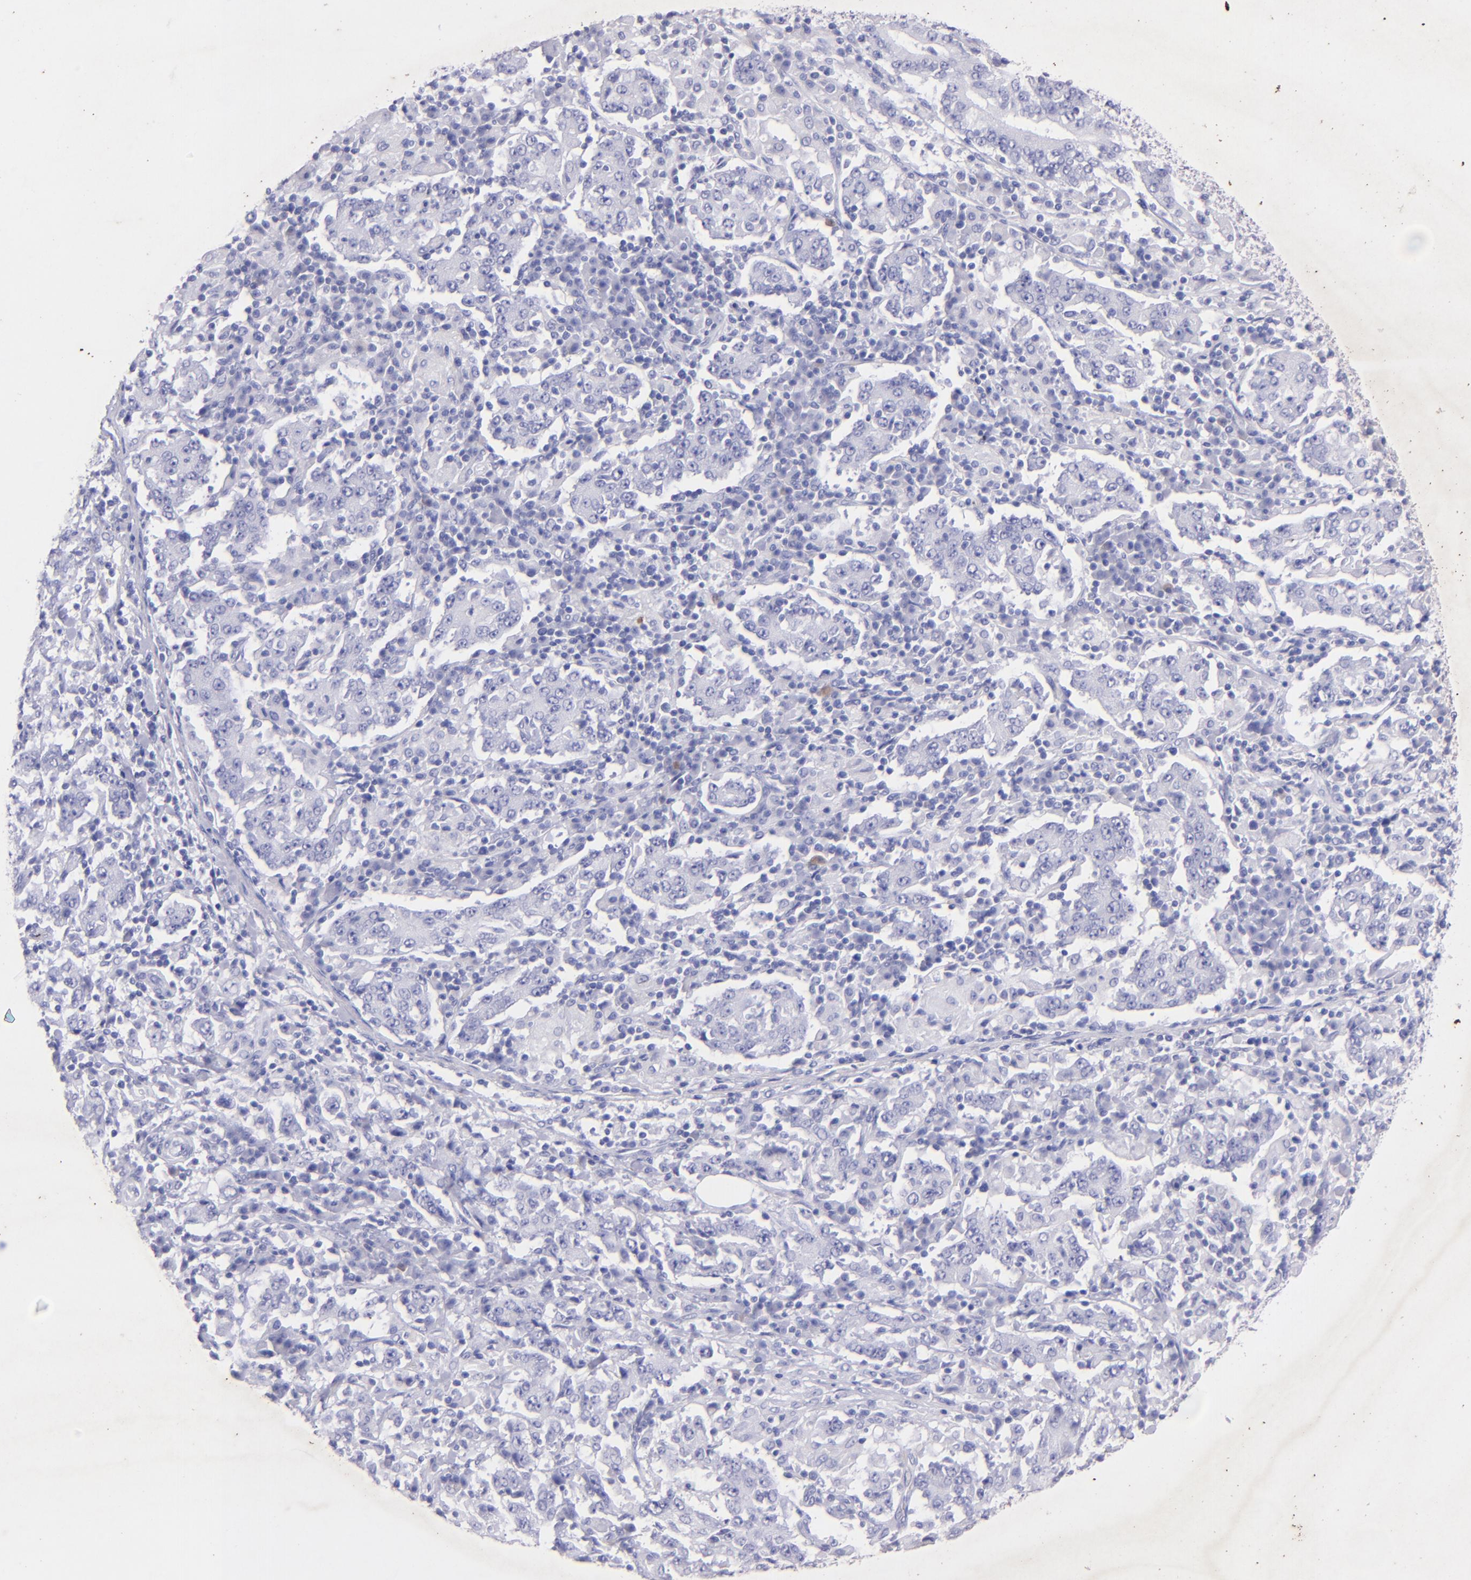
{"staining": {"intensity": "negative", "quantity": "none", "location": "none"}, "tissue": "stomach cancer", "cell_type": "Tumor cells", "image_type": "cancer", "snomed": [{"axis": "morphology", "description": "Normal tissue, NOS"}, {"axis": "morphology", "description": "Adenocarcinoma, NOS"}, {"axis": "topography", "description": "Stomach, upper"}, {"axis": "topography", "description": "Stomach"}], "caption": "Tumor cells are negative for protein expression in human adenocarcinoma (stomach).", "gene": "UCHL1", "patient": {"sex": "male", "age": 59}}